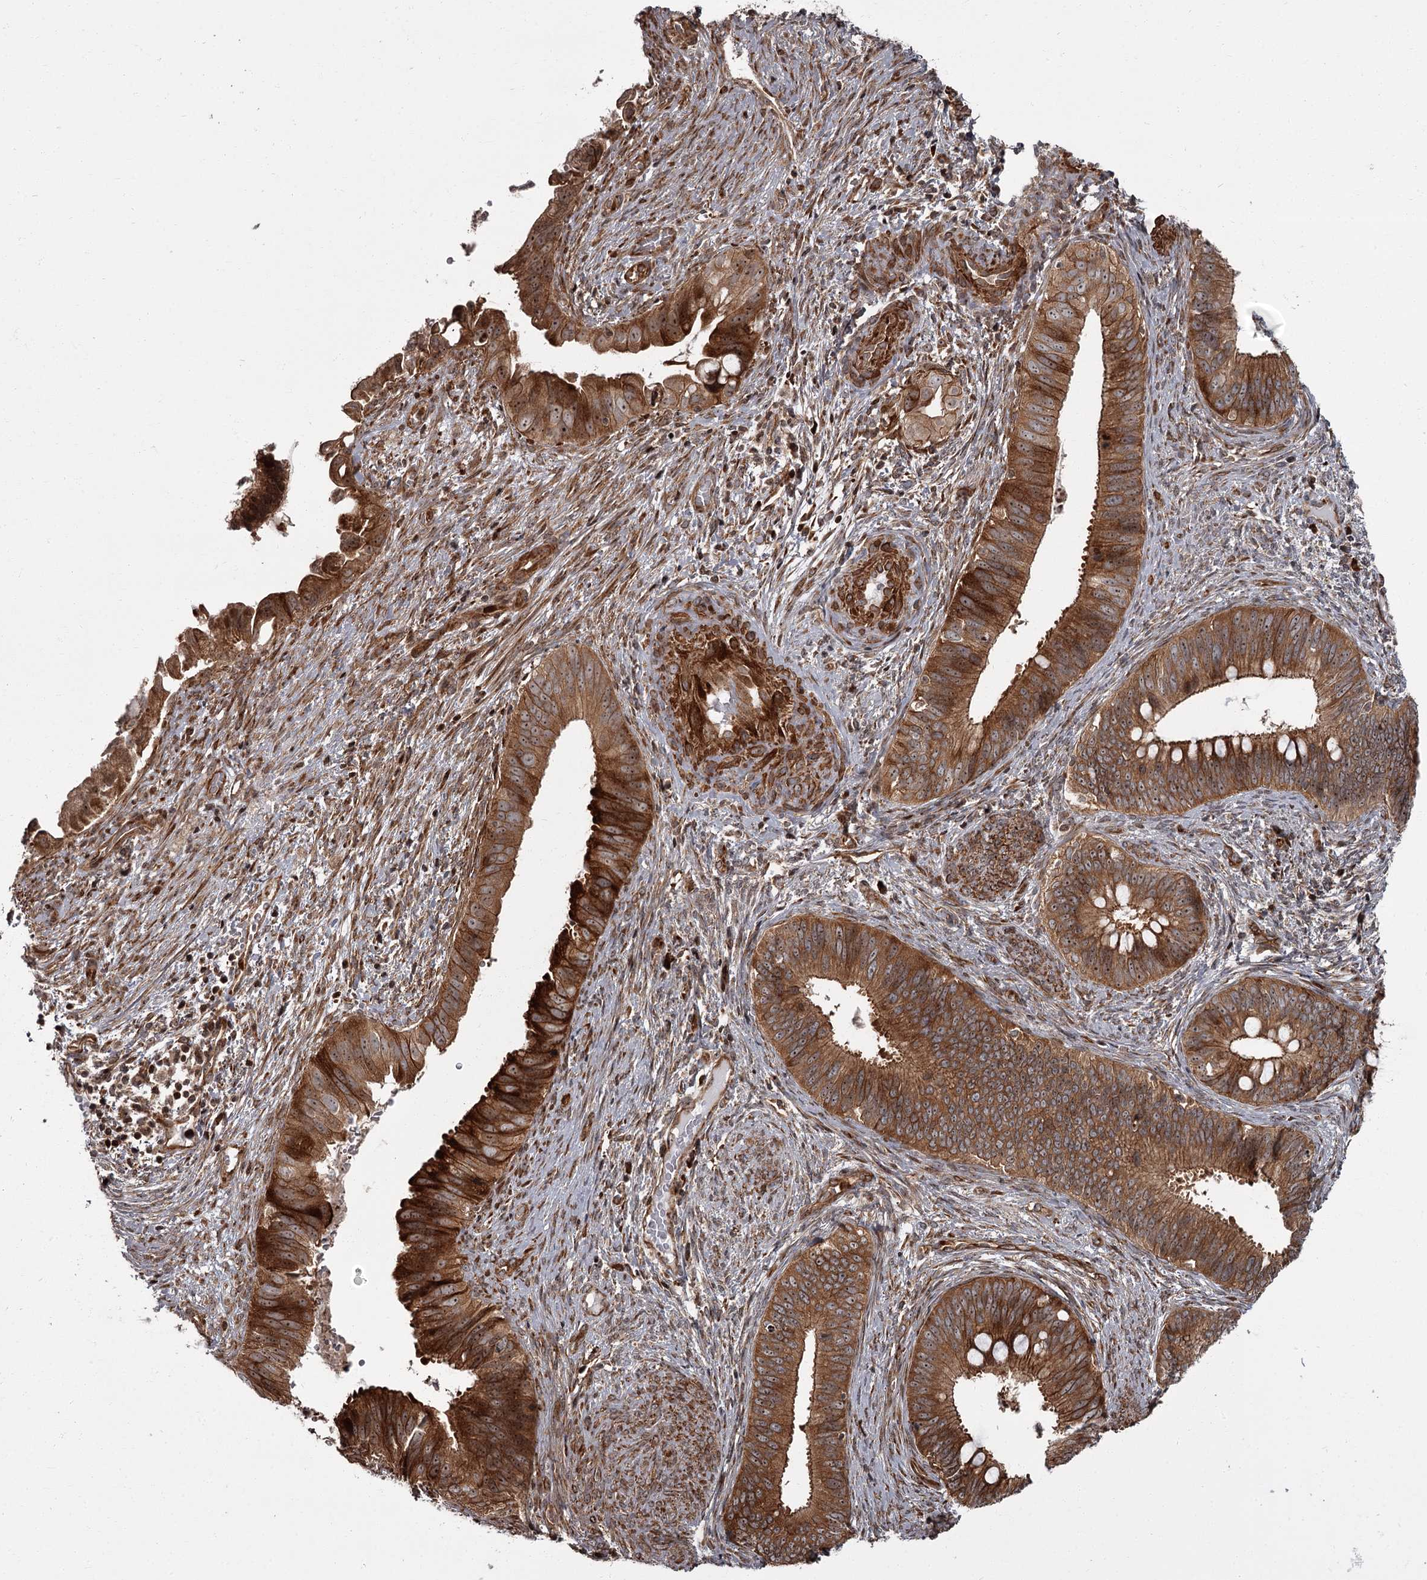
{"staining": {"intensity": "strong", "quantity": ">75%", "location": "cytoplasmic/membranous,nuclear"}, "tissue": "cervical cancer", "cell_type": "Tumor cells", "image_type": "cancer", "snomed": [{"axis": "morphology", "description": "Adenocarcinoma, NOS"}, {"axis": "topography", "description": "Cervix"}], "caption": "High-power microscopy captured an immunohistochemistry histopathology image of cervical adenocarcinoma, revealing strong cytoplasmic/membranous and nuclear positivity in about >75% of tumor cells. (DAB = brown stain, brightfield microscopy at high magnification).", "gene": "THAP9", "patient": {"sex": "female", "age": 42}}